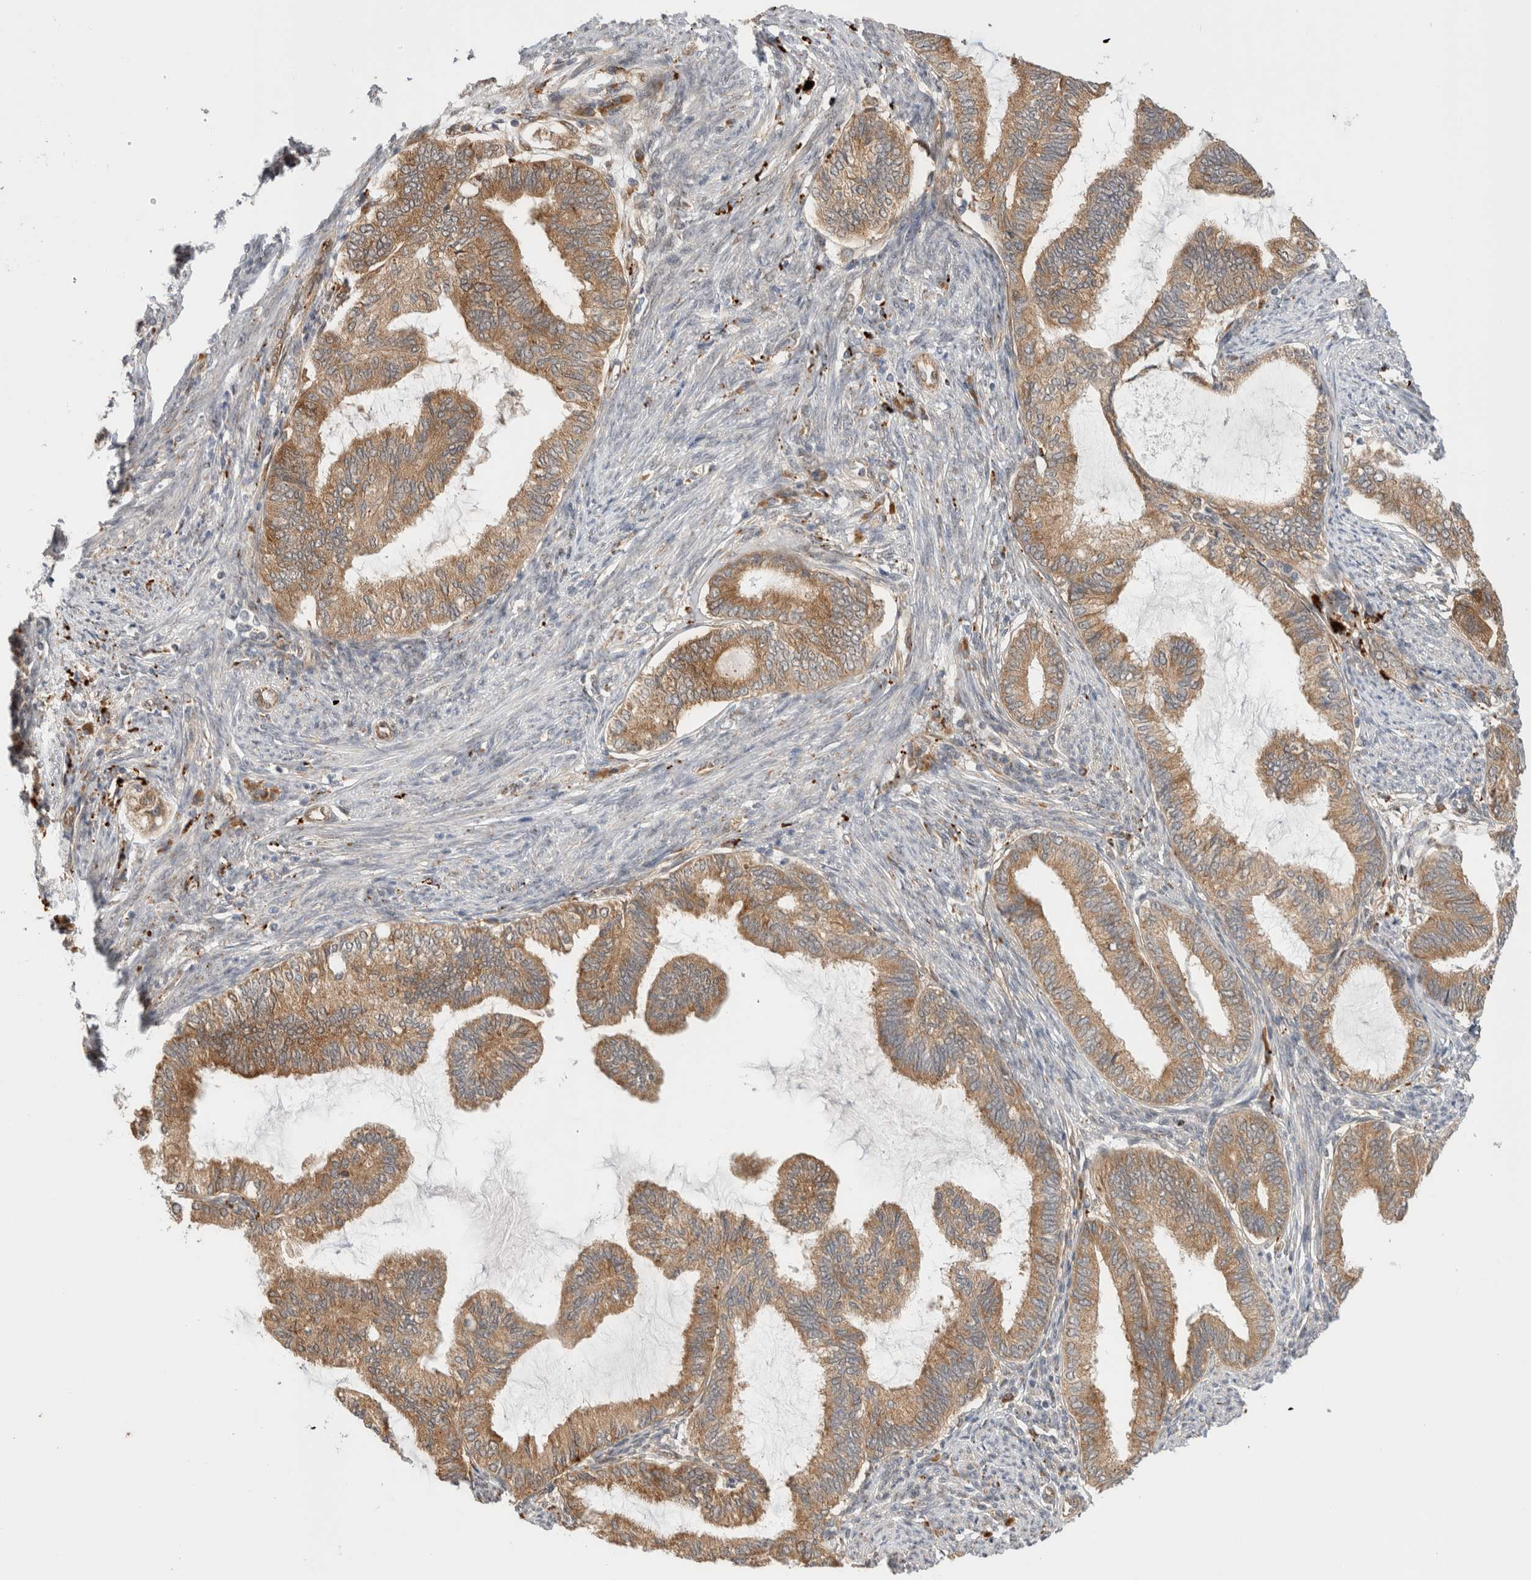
{"staining": {"intensity": "moderate", "quantity": ">75%", "location": "cytoplasmic/membranous"}, "tissue": "endometrial cancer", "cell_type": "Tumor cells", "image_type": "cancer", "snomed": [{"axis": "morphology", "description": "Adenocarcinoma, NOS"}, {"axis": "topography", "description": "Endometrium"}], "caption": "Immunohistochemistry (IHC) (DAB) staining of endometrial adenocarcinoma demonstrates moderate cytoplasmic/membranous protein staining in about >75% of tumor cells.", "gene": "ACTL9", "patient": {"sex": "female", "age": 86}}